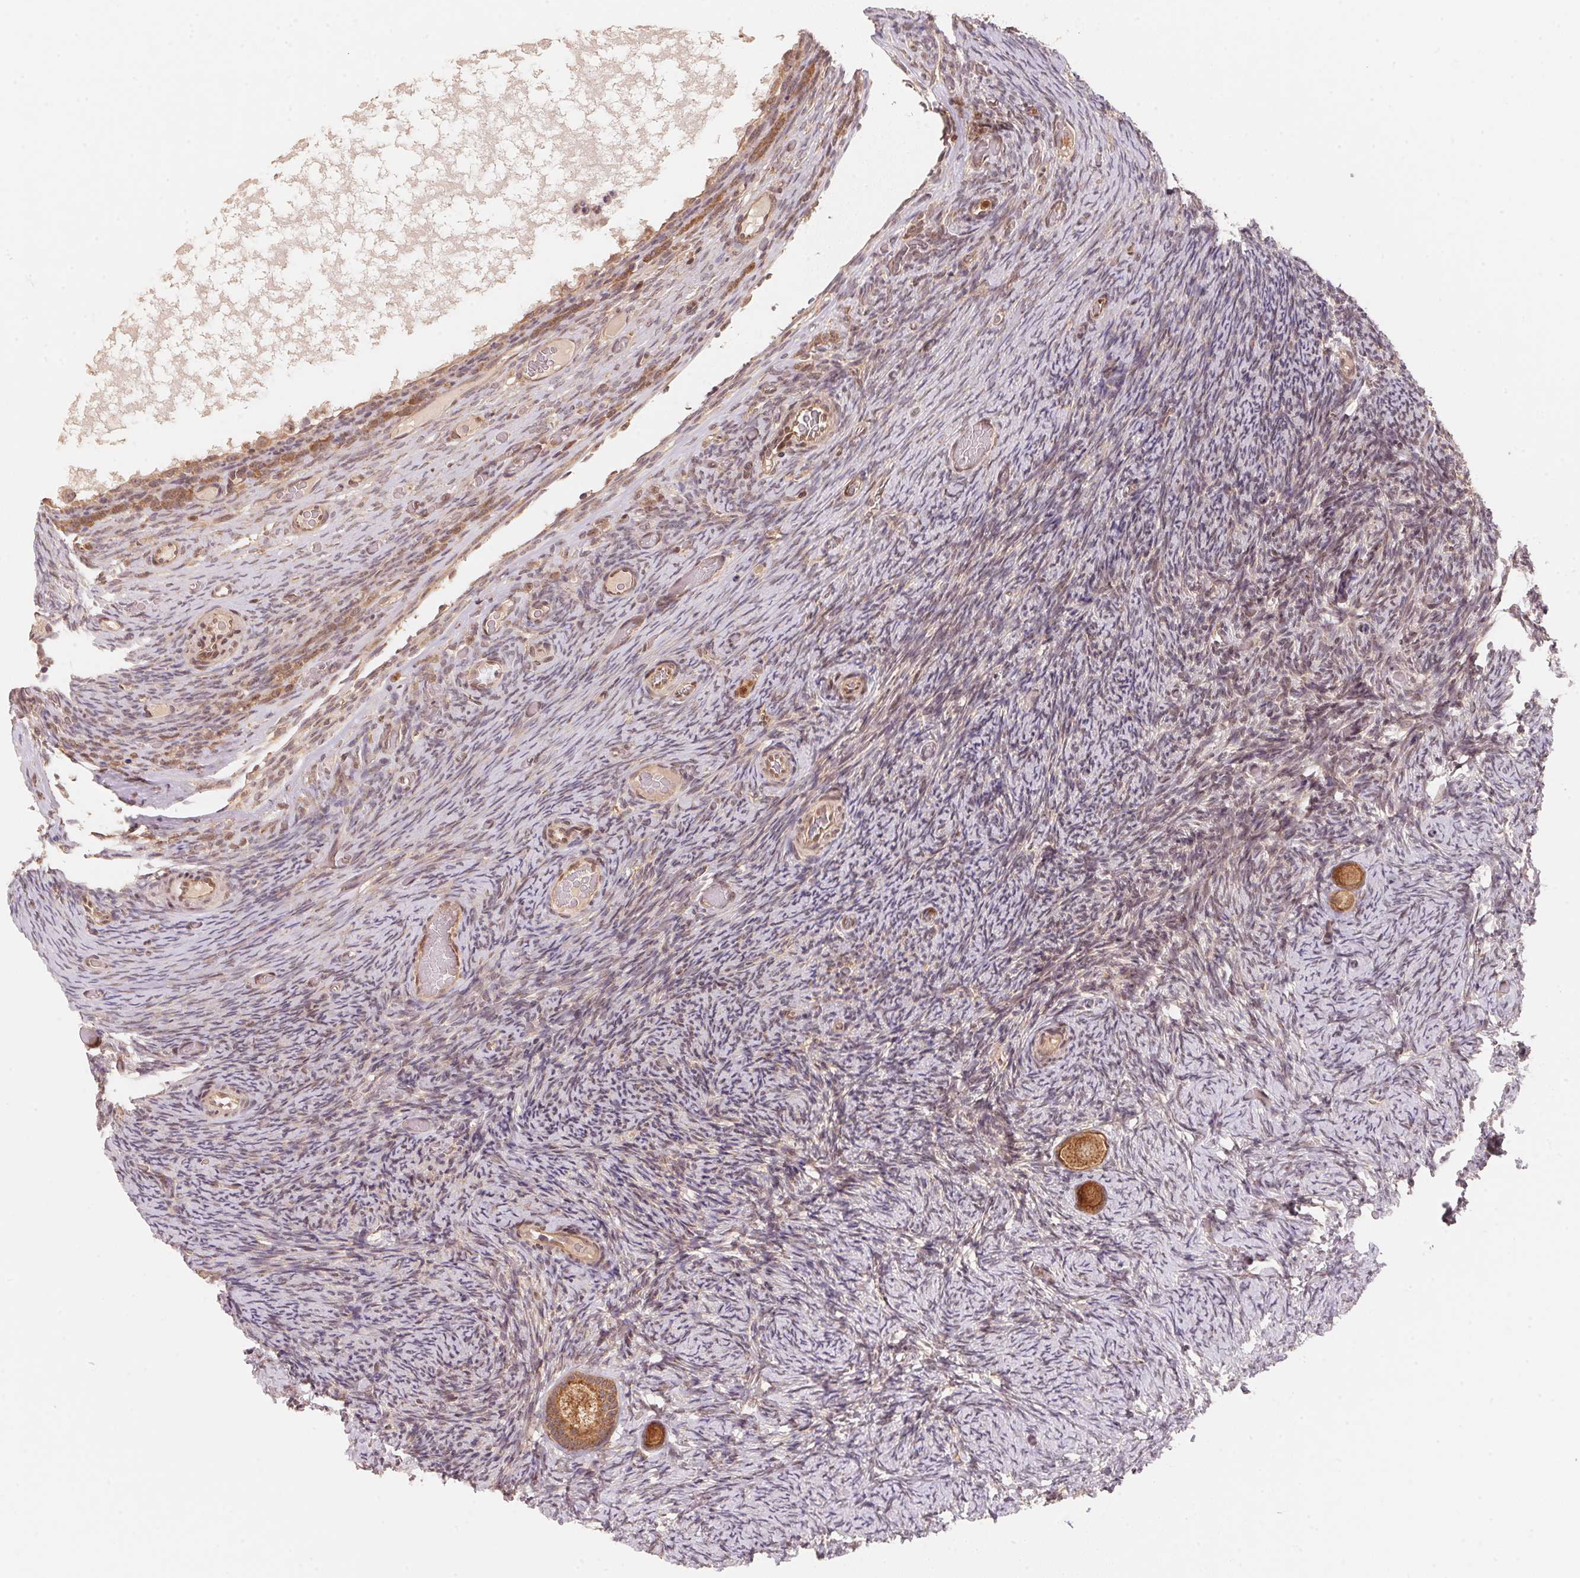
{"staining": {"intensity": "strong", "quantity": ">75%", "location": "cytoplasmic/membranous,nuclear"}, "tissue": "ovary", "cell_type": "Follicle cells", "image_type": "normal", "snomed": [{"axis": "morphology", "description": "Normal tissue, NOS"}, {"axis": "topography", "description": "Ovary"}], "caption": "High-magnification brightfield microscopy of benign ovary stained with DAB (3,3'-diaminobenzidine) (brown) and counterstained with hematoxylin (blue). follicle cells exhibit strong cytoplasmic/membranous,nuclear staining is identified in about>75% of cells.", "gene": "CCDC102B", "patient": {"sex": "female", "age": 34}}